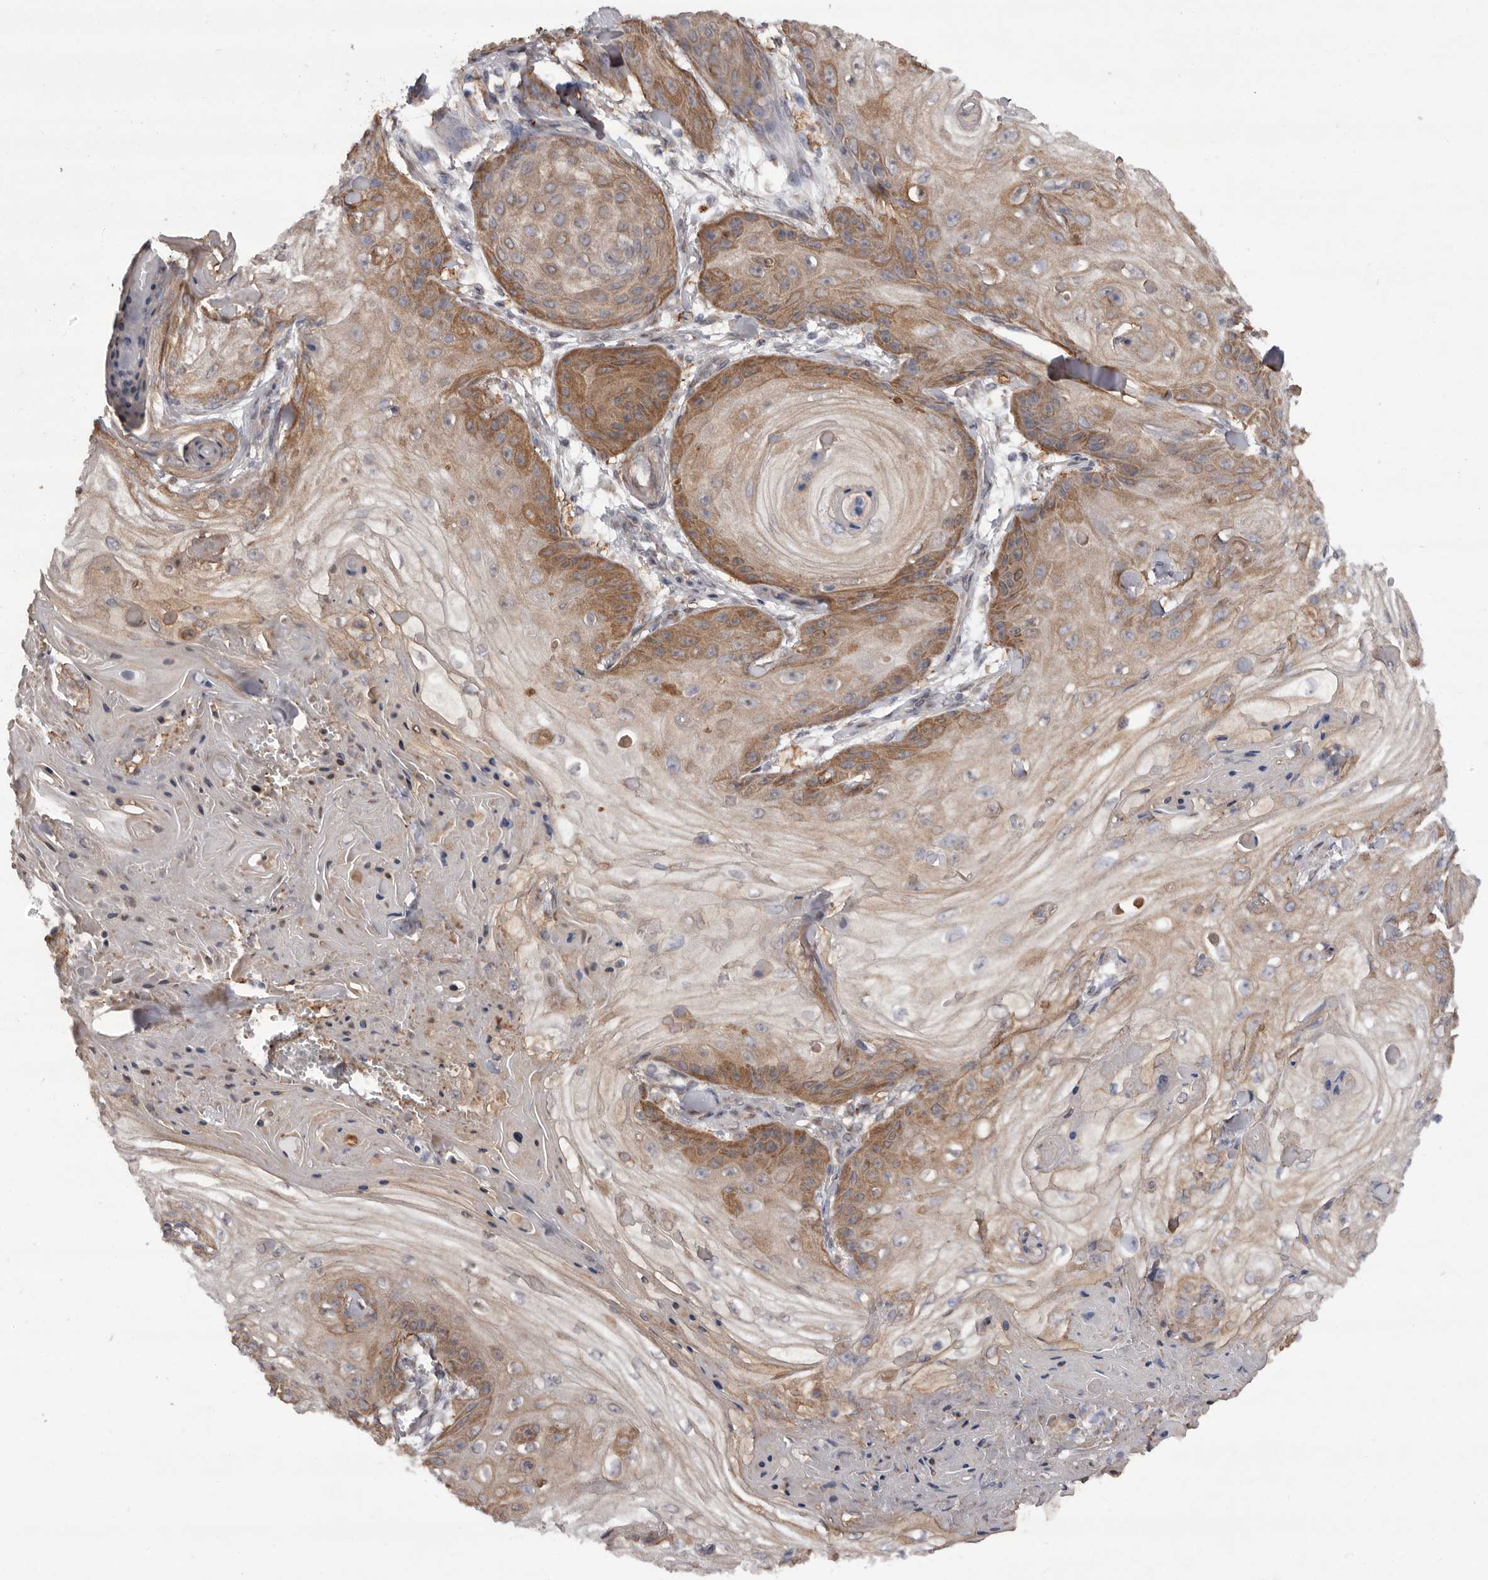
{"staining": {"intensity": "moderate", "quantity": "25%-75%", "location": "cytoplasmic/membranous"}, "tissue": "skin cancer", "cell_type": "Tumor cells", "image_type": "cancer", "snomed": [{"axis": "morphology", "description": "Squamous cell carcinoma, NOS"}, {"axis": "topography", "description": "Skin"}], "caption": "Immunohistochemistry histopathology image of neoplastic tissue: skin squamous cell carcinoma stained using immunohistochemistry (IHC) demonstrates medium levels of moderate protein expression localized specifically in the cytoplasmic/membranous of tumor cells, appearing as a cytoplasmic/membranous brown color.", "gene": "GADD45B", "patient": {"sex": "male", "age": 74}}